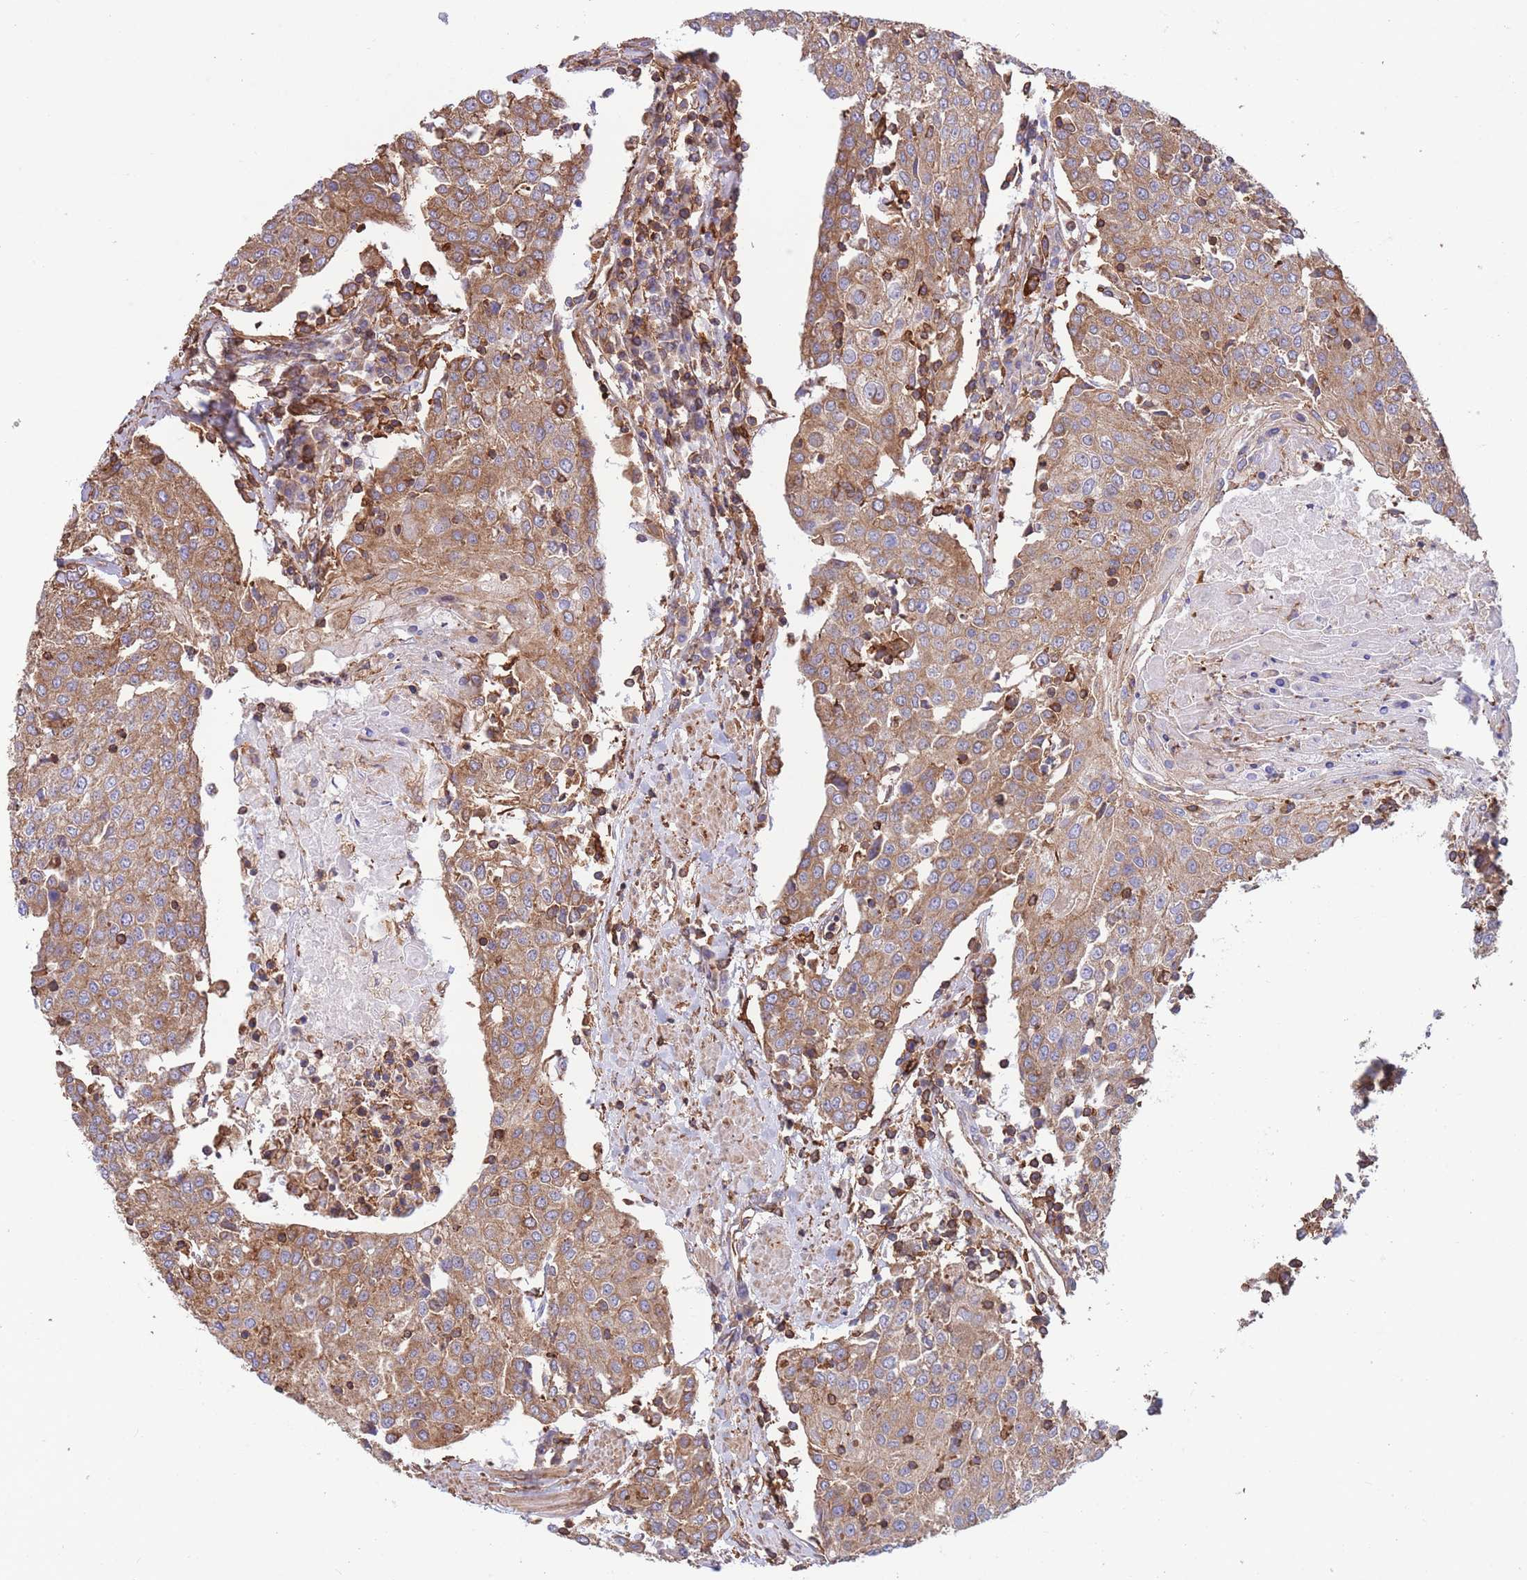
{"staining": {"intensity": "moderate", "quantity": ">75%", "location": "cytoplasmic/membranous"}, "tissue": "urothelial cancer", "cell_type": "Tumor cells", "image_type": "cancer", "snomed": [{"axis": "morphology", "description": "Urothelial carcinoma, High grade"}, {"axis": "topography", "description": "Urinary bladder"}], "caption": "Tumor cells display medium levels of moderate cytoplasmic/membranous positivity in approximately >75% of cells in human urothelial carcinoma (high-grade).", "gene": "LRRN4CL", "patient": {"sex": "female", "age": 85}}